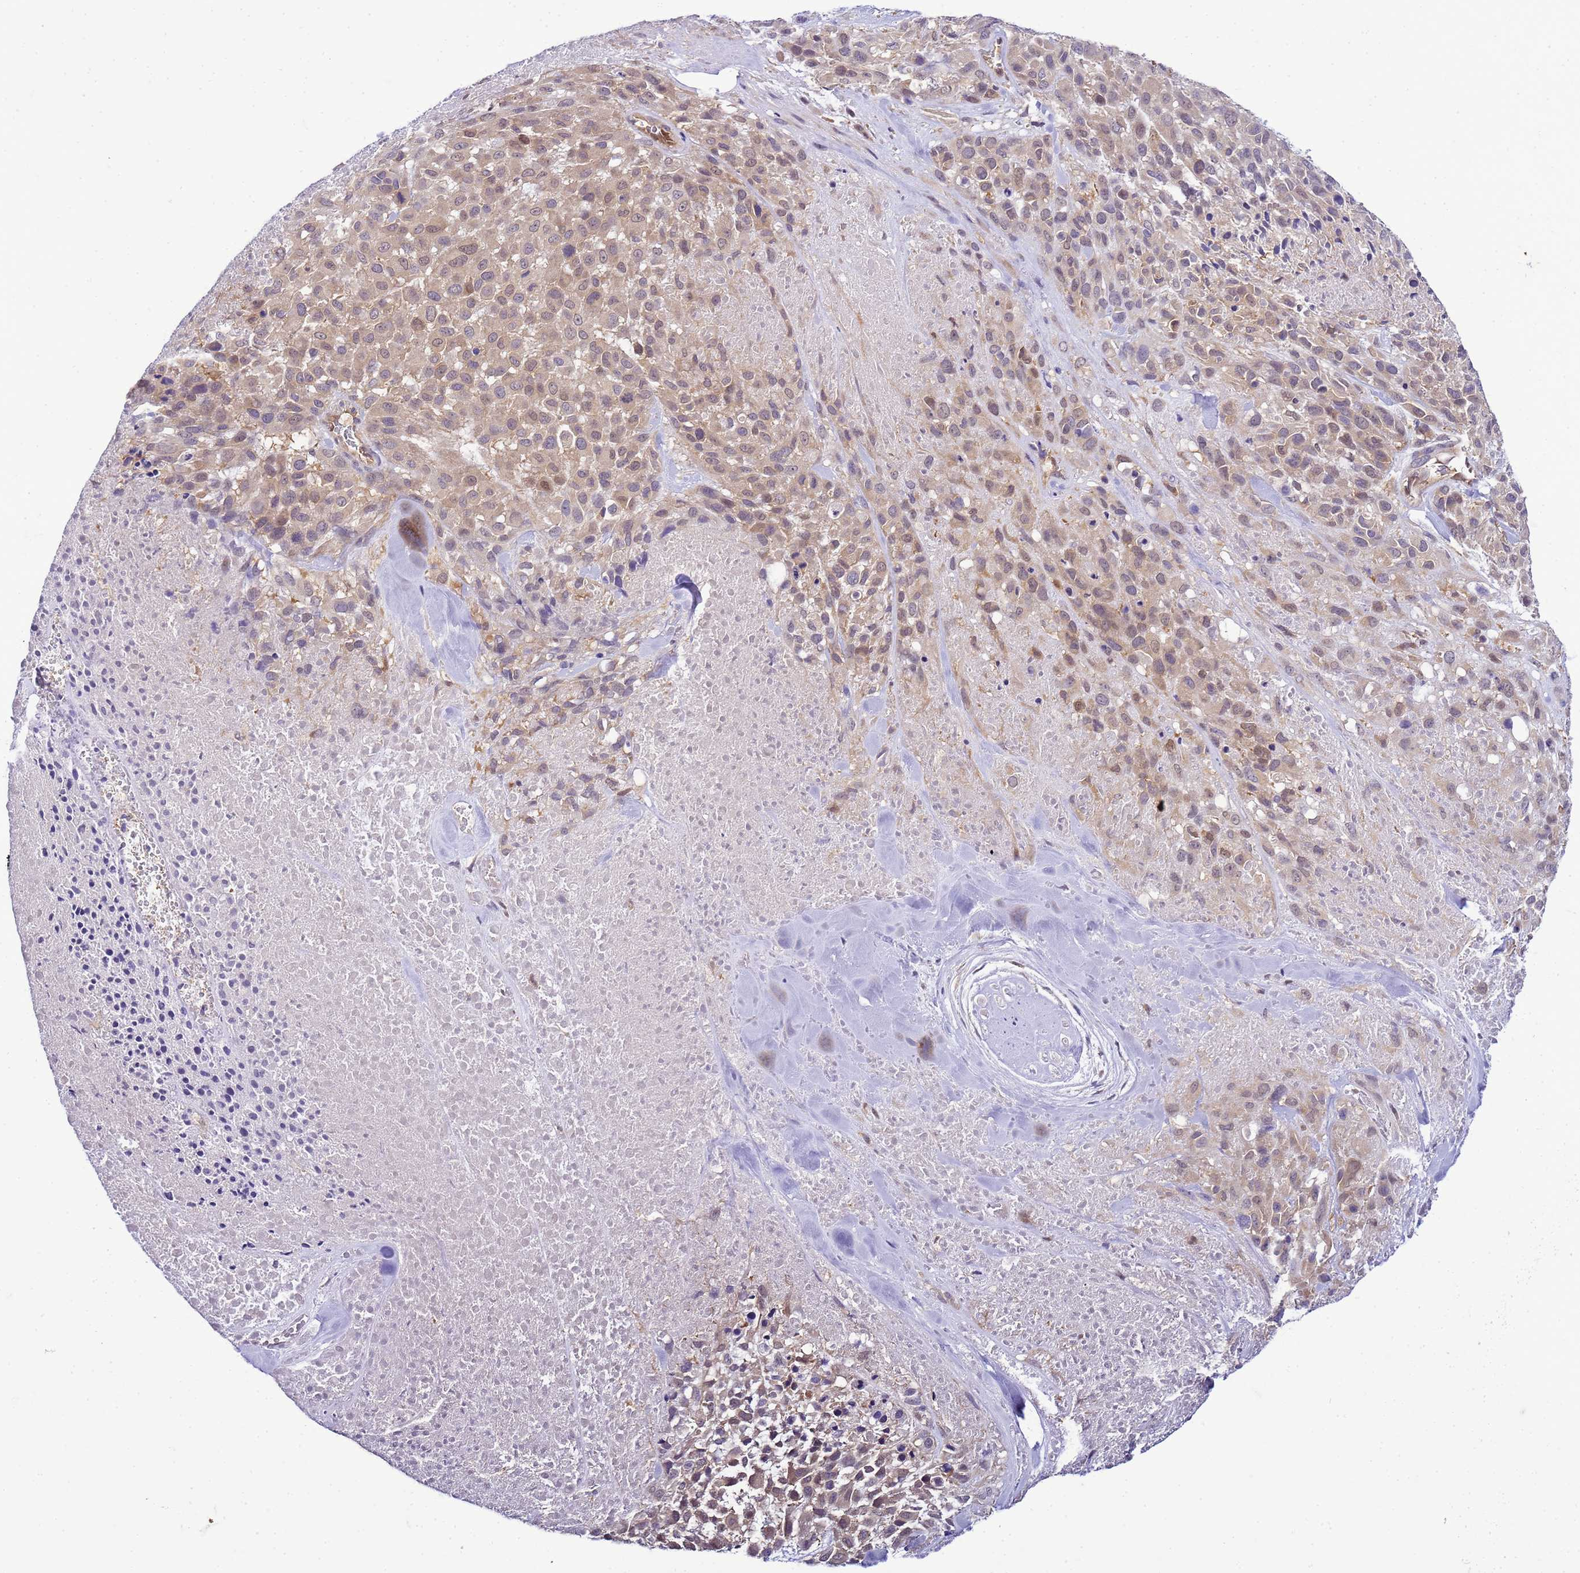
{"staining": {"intensity": "weak", "quantity": "25%-75%", "location": "cytoplasmic/membranous,nuclear"}, "tissue": "melanoma", "cell_type": "Tumor cells", "image_type": "cancer", "snomed": [{"axis": "morphology", "description": "Malignant melanoma, Metastatic site"}, {"axis": "topography", "description": "Skin"}], "caption": "High-power microscopy captured an IHC histopathology image of melanoma, revealing weak cytoplasmic/membranous and nuclear positivity in approximately 25%-75% of tumor cells.", "gene": "DDI2", "patient": {"sex": "female", "age": 81}}